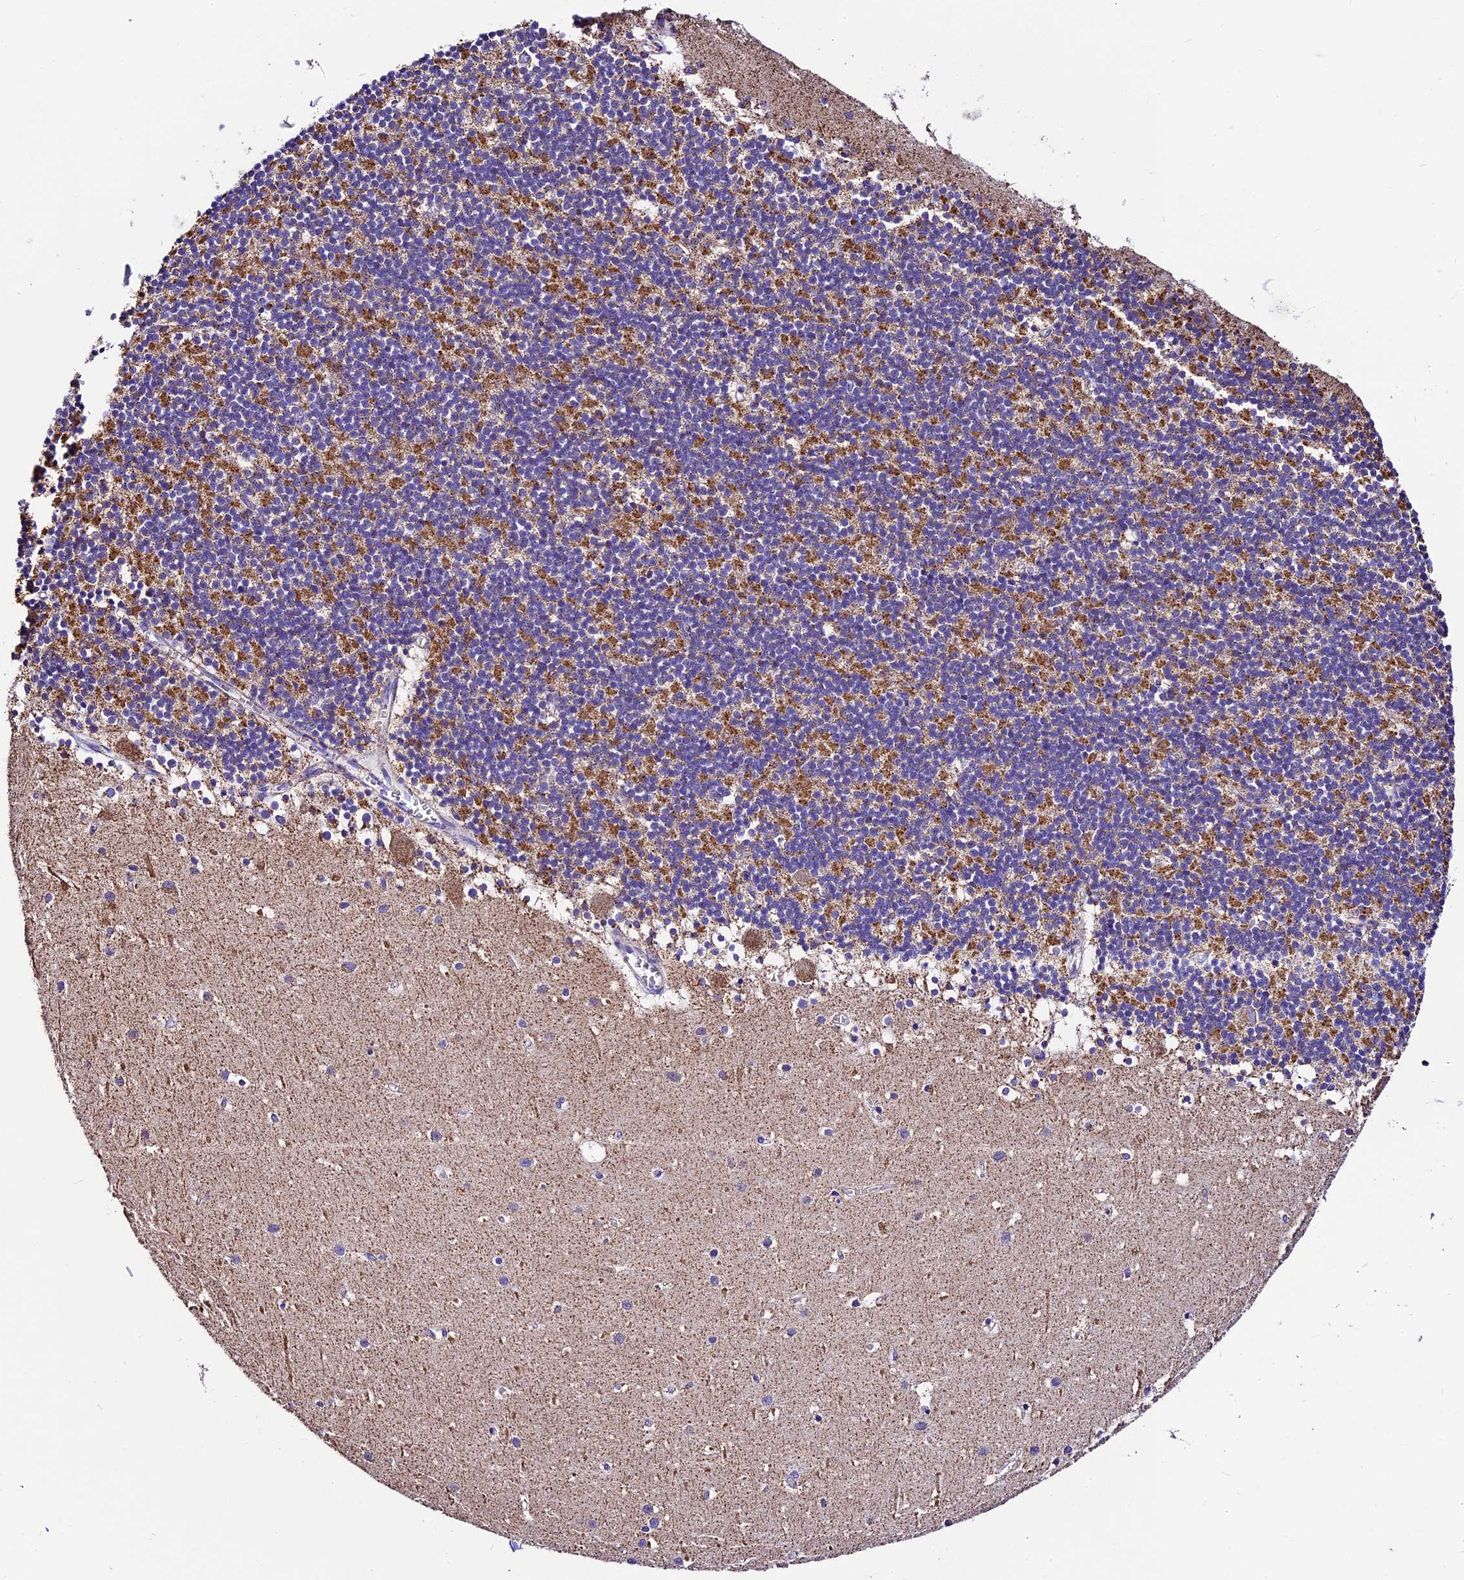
{"staining": {"intensity": "strong", "quantity": "25%-75%", "location": "cytoplasmic/membranous"}, "tissue": "cerebellum", "cell_type": "Cells in granular layer", "image_type": "normal", "snomed": [{"axis": "morphology", "description": "Normal tissue, NOS"}, {"axis": "topography", "description": "Cerebellum"}], "caption": "Immunohistochemical staining of unremarkable cerebellum shows 25%-75% levels of strong cytoplasmic/membranous protein expression in about 25%-75% of cells in granular layer.", "gene": "DCAF5", "patient": {"sex": "male", "age": 54}}